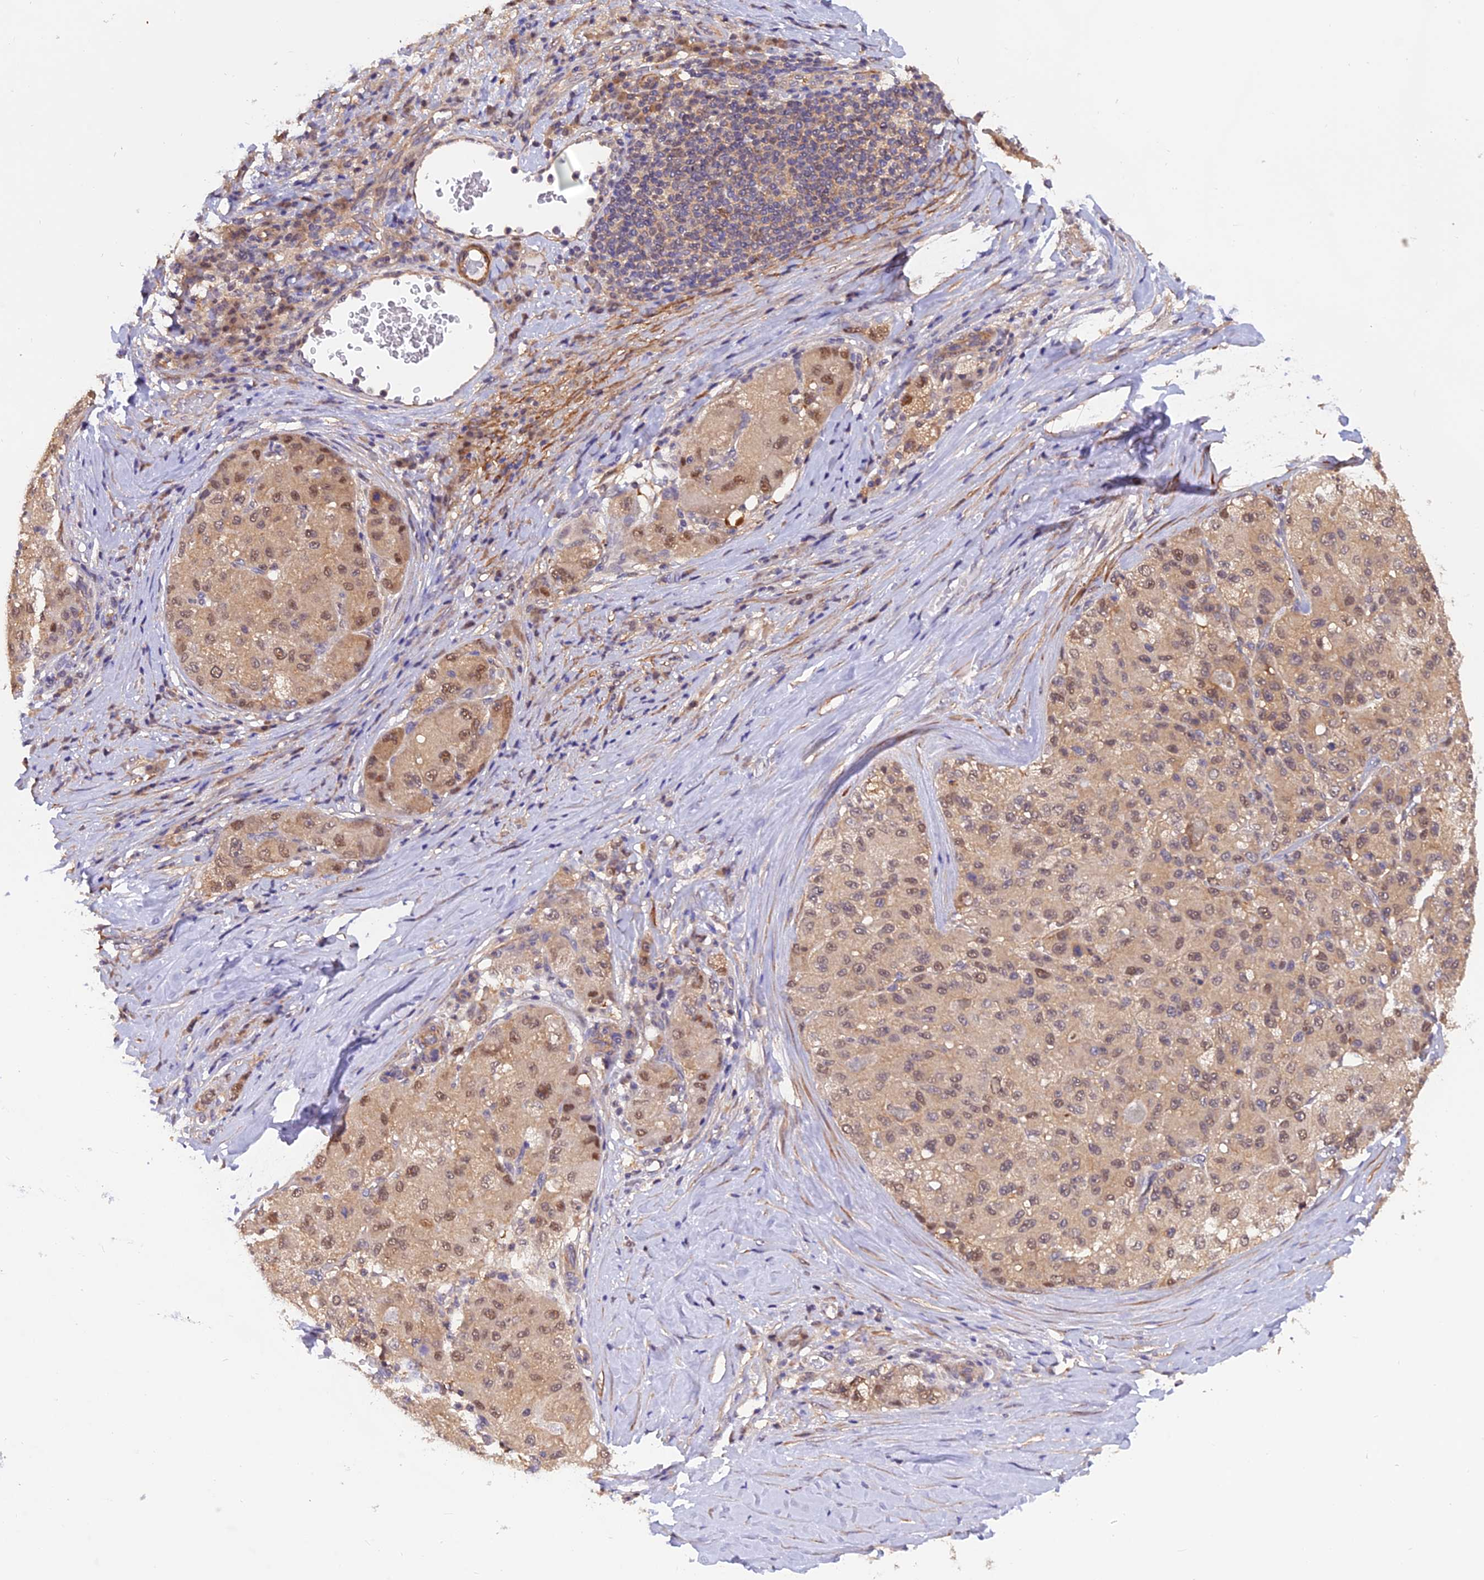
{"staining": {"intensity": "moderate", "quantity": ">75%", "location": "cytoplasmic/membranous,nuclear"}, "tissue": "liver cancer", "cell_type": "Tumor cells", "image_type": "cancer", "snomed": [{"axis": "morphology", "description": "Carcinoma, Hepatocellular, NOS"}, {"axis": "topography", "description": "Liver"}], "caption": "Immunohistochemistry (IHC) image of neoplastic tissue: liver hepatocellular carcinoma stained using immunohistochemistry displays medium levels of moderate protein expression localized specifically in the cytoplasmic/membranous and nuclear of tumor cells, appearing as a cytoplasmic/membranous and nuclear brown color.", "gene": "PSMB3", "patient": {"sex": "male", "age": 80}}